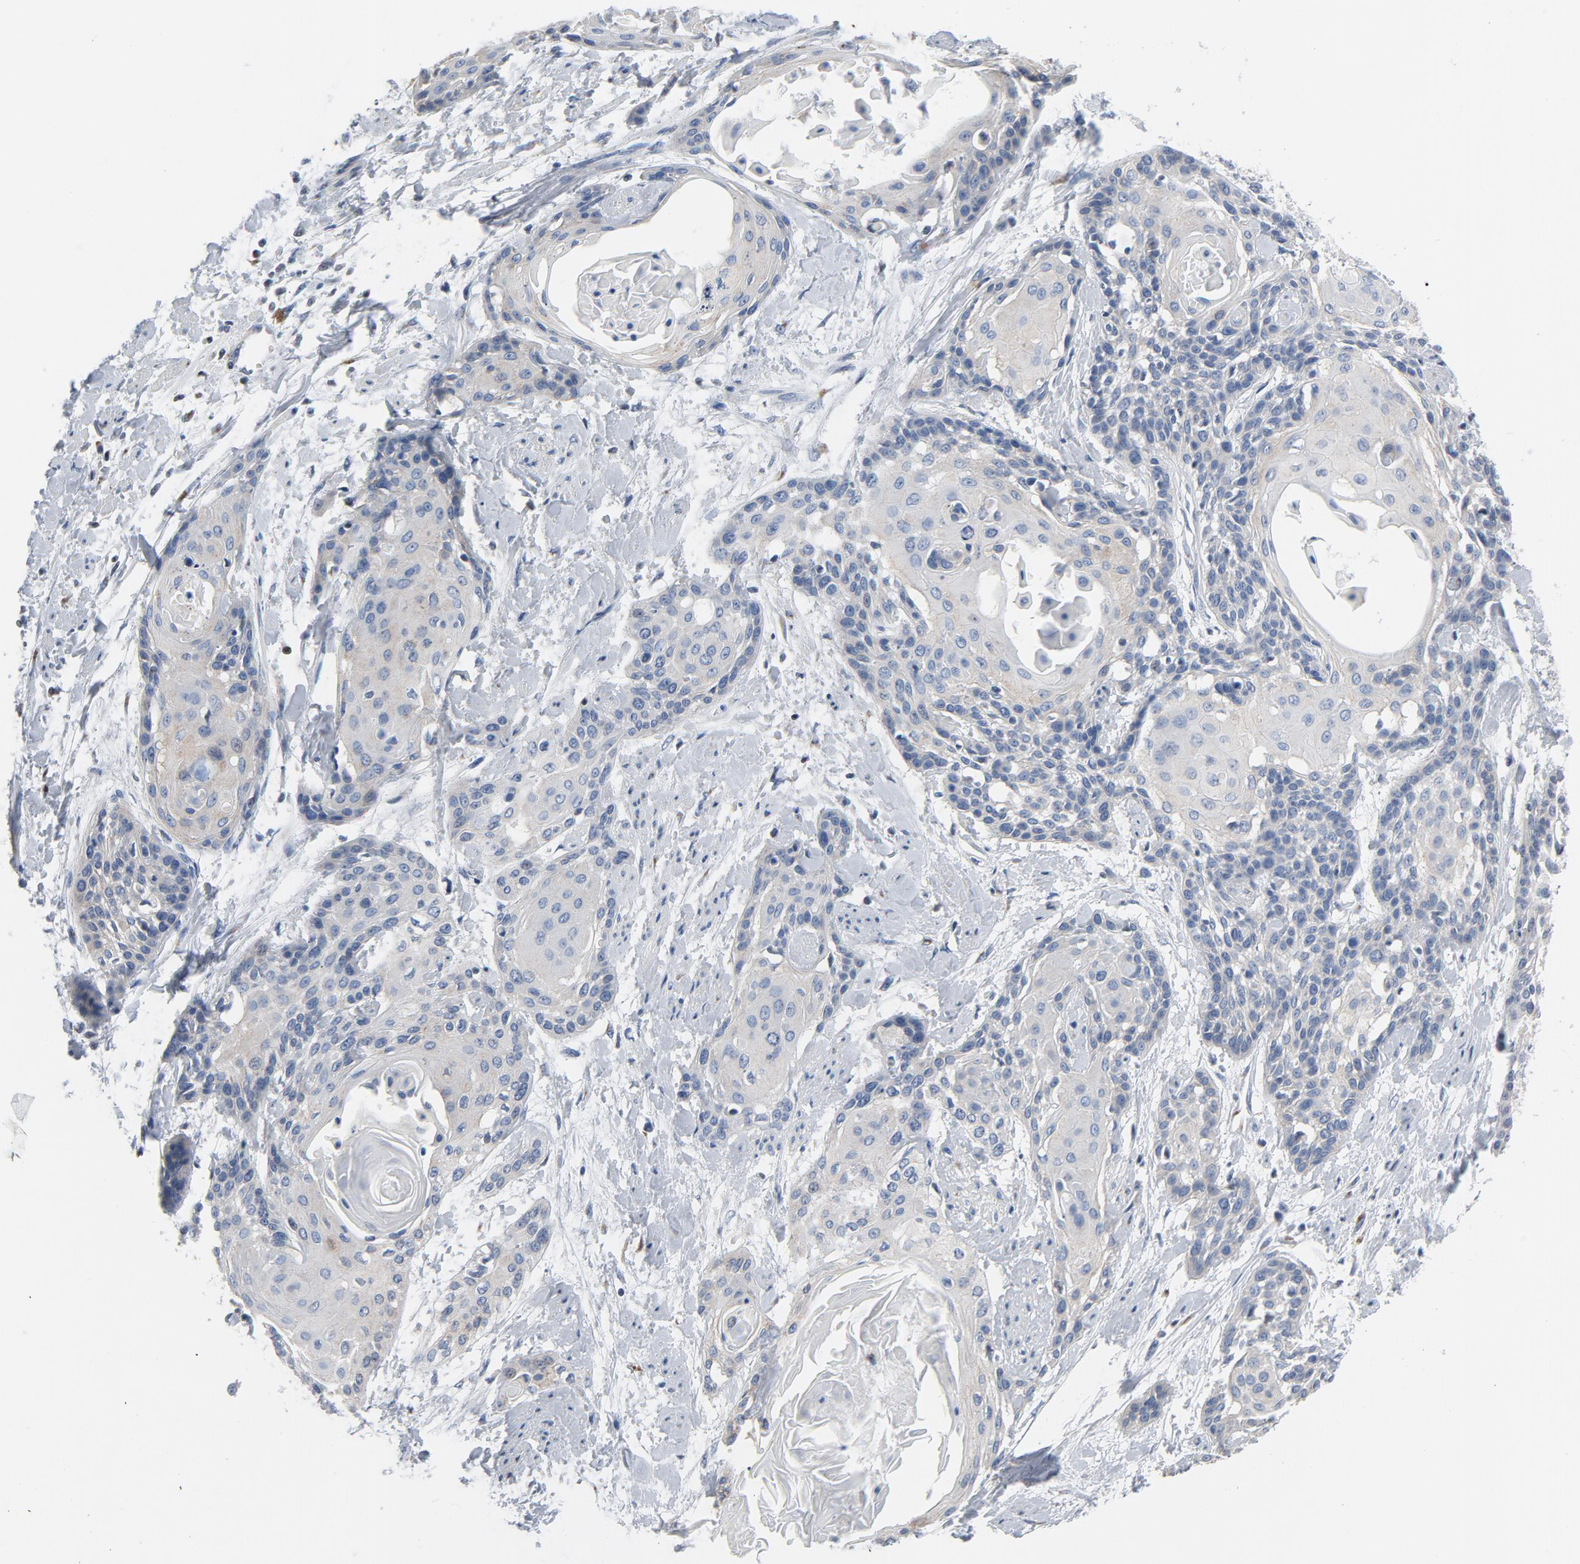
{"staining": {"intensity": "weak", "quantity": "<25%", "location": "cytoplasmic/membranous"}, "tissue": "cervical cancer", "cell_type": "Tumor cells", "image_type": "cancer", "snomed": [{"axis": "morphology", "description": "Squamous cell carcinoma, NOS"}, {"axis": "topography", "description": "Cervix"}], "caption": "Human cervical cancer (squamous cell carcinoma) stained for a protein using immunohistochemistry (IHC) shows no staining in tumor cells.", "gene": "YIPF6", "patient": {"sex": "female", "age": 57}}